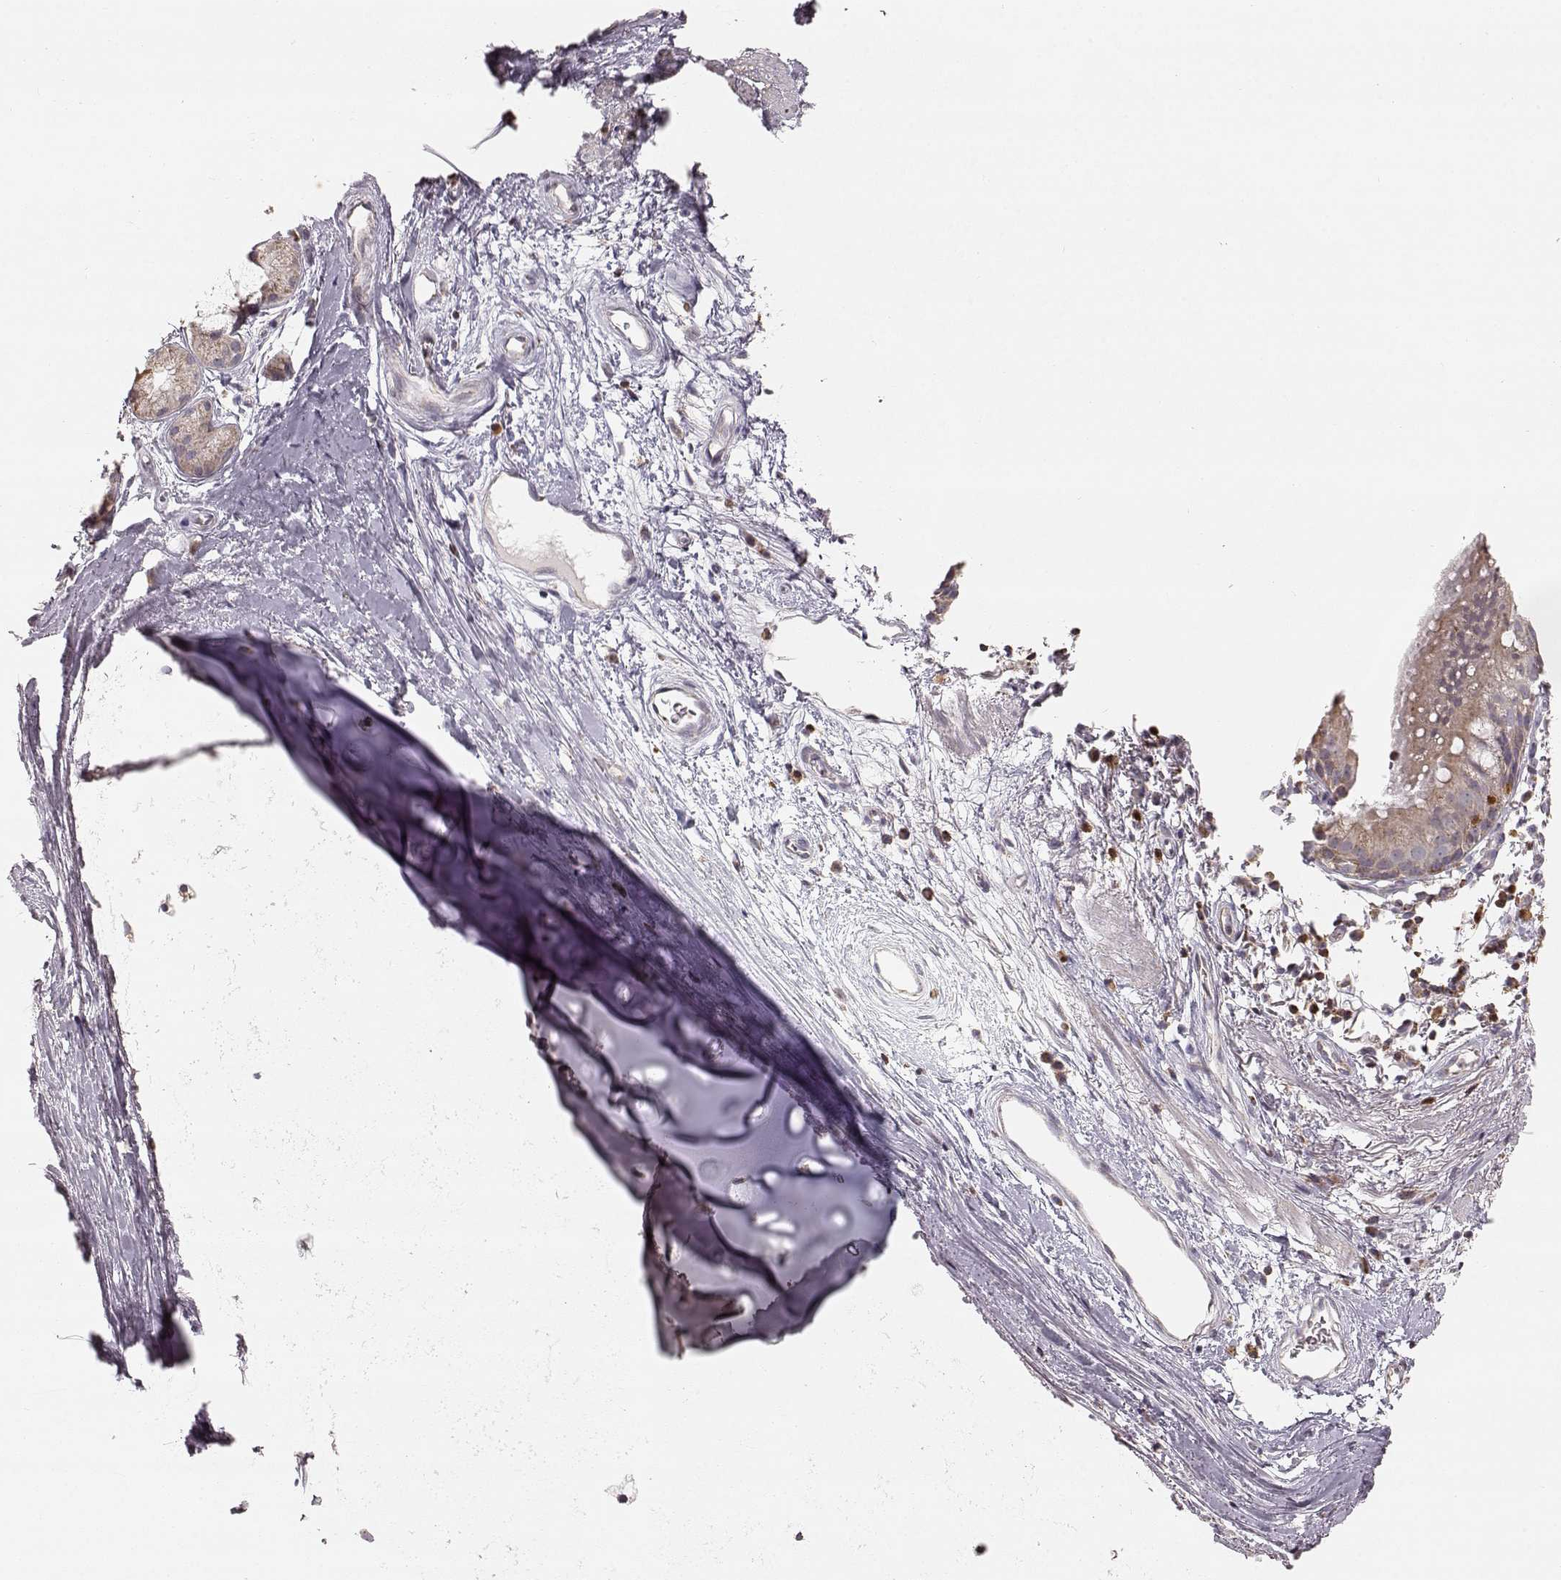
{"staining": {"intensity": "weak", "quantity": ">75%", "location": "cytoplasmic/membranous"}, "tissue": "bronchus", "cell_type": "Respiratory epithelial cells", "image_type": "normal", "snomed": [{"axis": "morphology", "description": "Normal tissue, NOS"}, {"axis": "topography", "description": "Cartilage tissue"}, {"axis": "topography", "description": "Bronchus"}], "caption": "Immunohistochemical staining of normal human bronchus exhibits >75% levels of weak cytoplasmic/membranous protein staining in about >75% of respiratory epithelial cells. (Stains: DAB (3,3'-diaminobenzidine) in brown, nuclei in blue, Microscopy: brightfield microscopy at high magnification).", "gene": "GRAP2", "patient": {"sex": "male", "age": 58}}